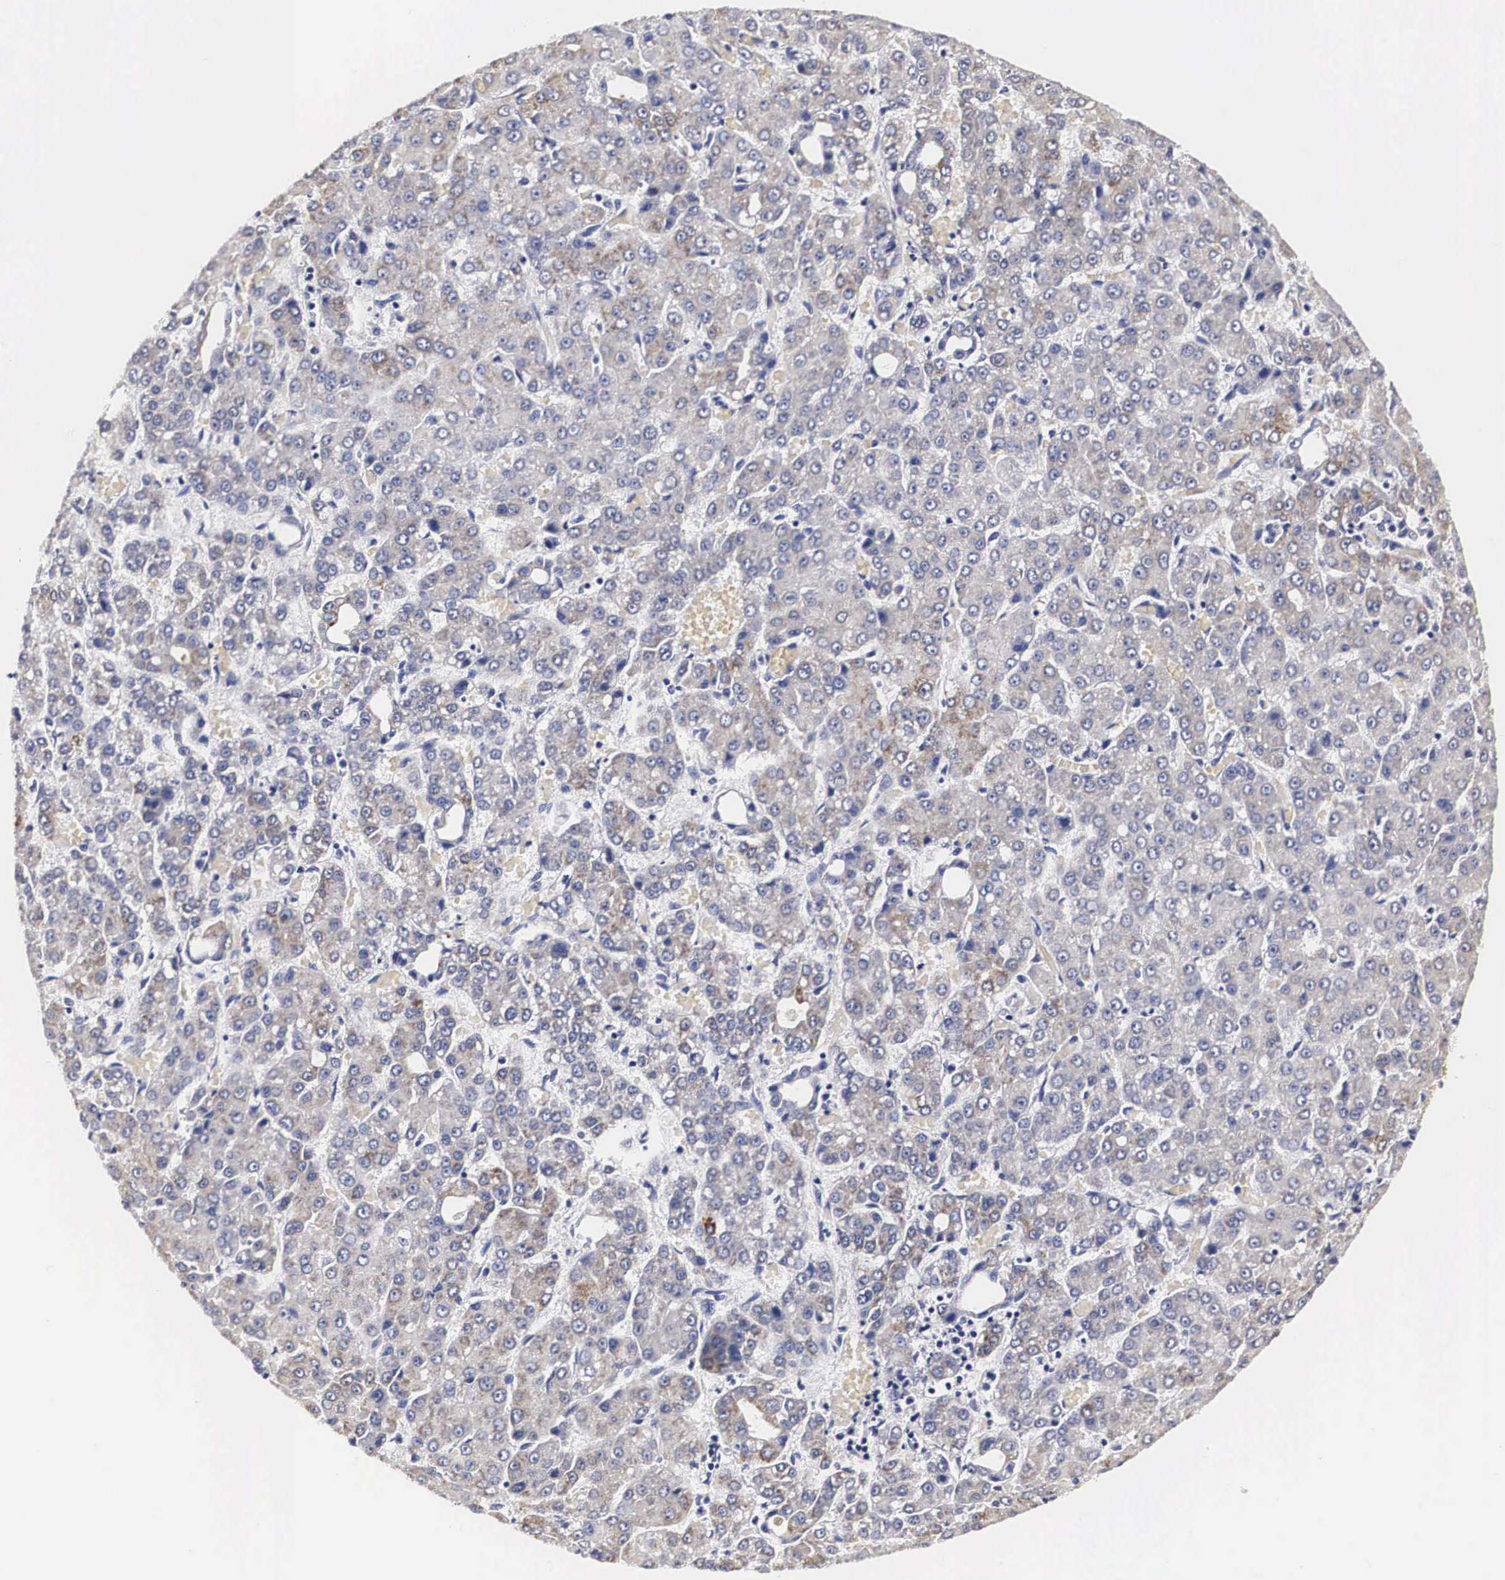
{"staining": {"intensity": "weak", "quantity": "25%-75%", "location": "cytoplasmic/membranous"}, "tissue": "liver cancer", "cell_type": "Tumor cells", "image_type": "cancer", "snomed": [{"axis": "morphology", "description": "Carcinoma, Hepatocellular, NOS"}, {"axis": "topography", "description": "Liver"}], "caption": "The histopathology image demonstrates immunohistochemical staining of hepatocellular carcinoma (liver). There is weak cytoplasmic/membranous positivity is identified in about 25%-75% of tumor cells. (brown staining indicates protein expression, while blue staining denotes nuclei).", "gene": "CKAP4", "patient": {"sex": "male", "age": 69}}